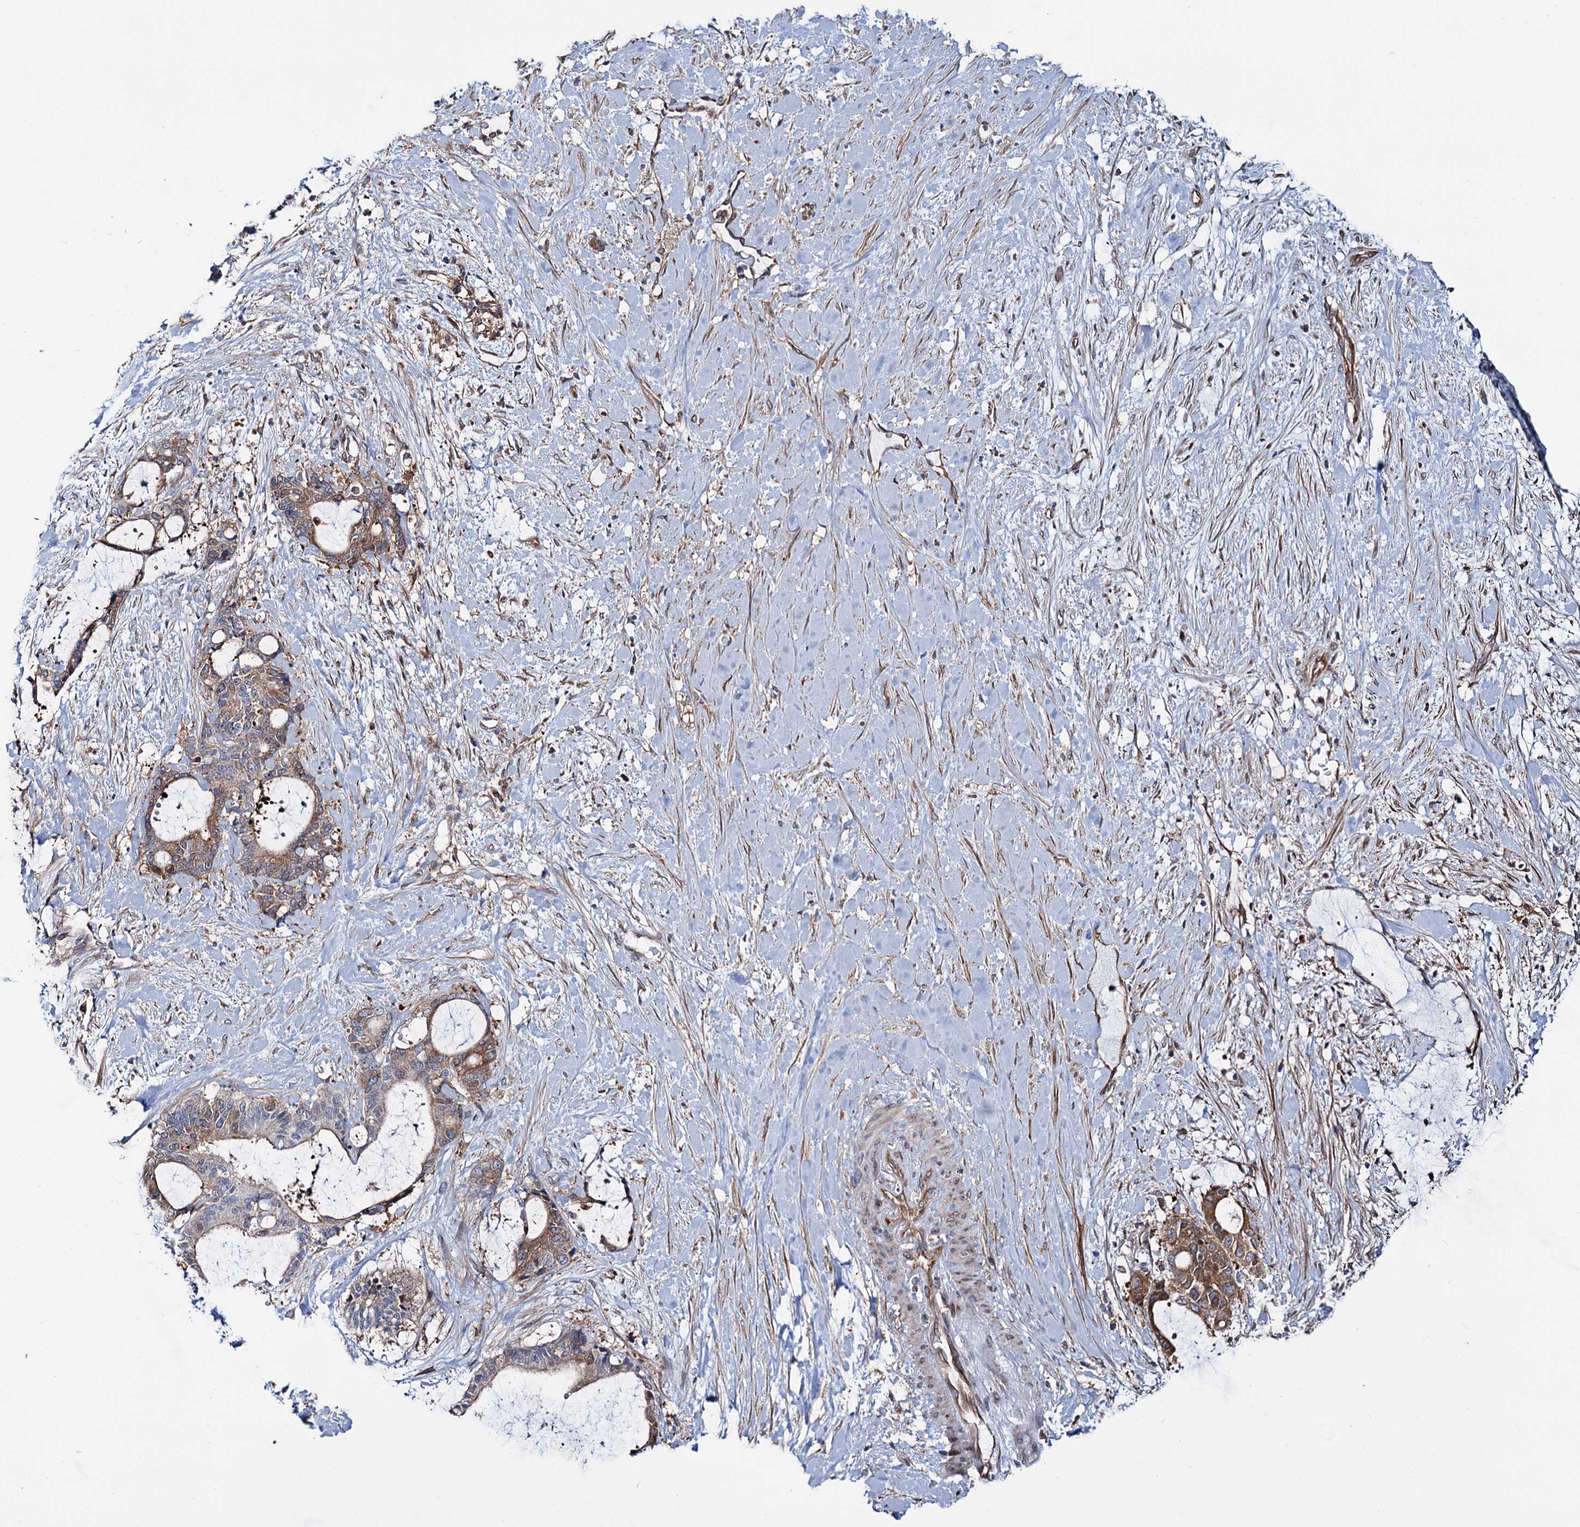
{"staining": {"intensity": "moderate", "quantity": ">75%", "location": "cytoplasmic/membranous"}, "tissue": "liver cancer", "cell_type": "Tumor cells", "image_type": "cancer", "snomed": [{"axis": "morphology", "description": "Normal tissue, NOS"}, {"axis": "morphology", "description": "Cholangiocarcinoma"}, {"axis": "topography", "description": "Liver"}, {"axis": "topography", "description": "Peripheral nerve tissue"}], "caption": "This histopathology image exhibits IHC staining of liver cancer (cholangiocarcinoma), with medium moderate cytoplasmic/membranous staining in about >75% of tumor cells.", "gene": "PTDSS2", "patient": {"sex": "female", "age": 73}}